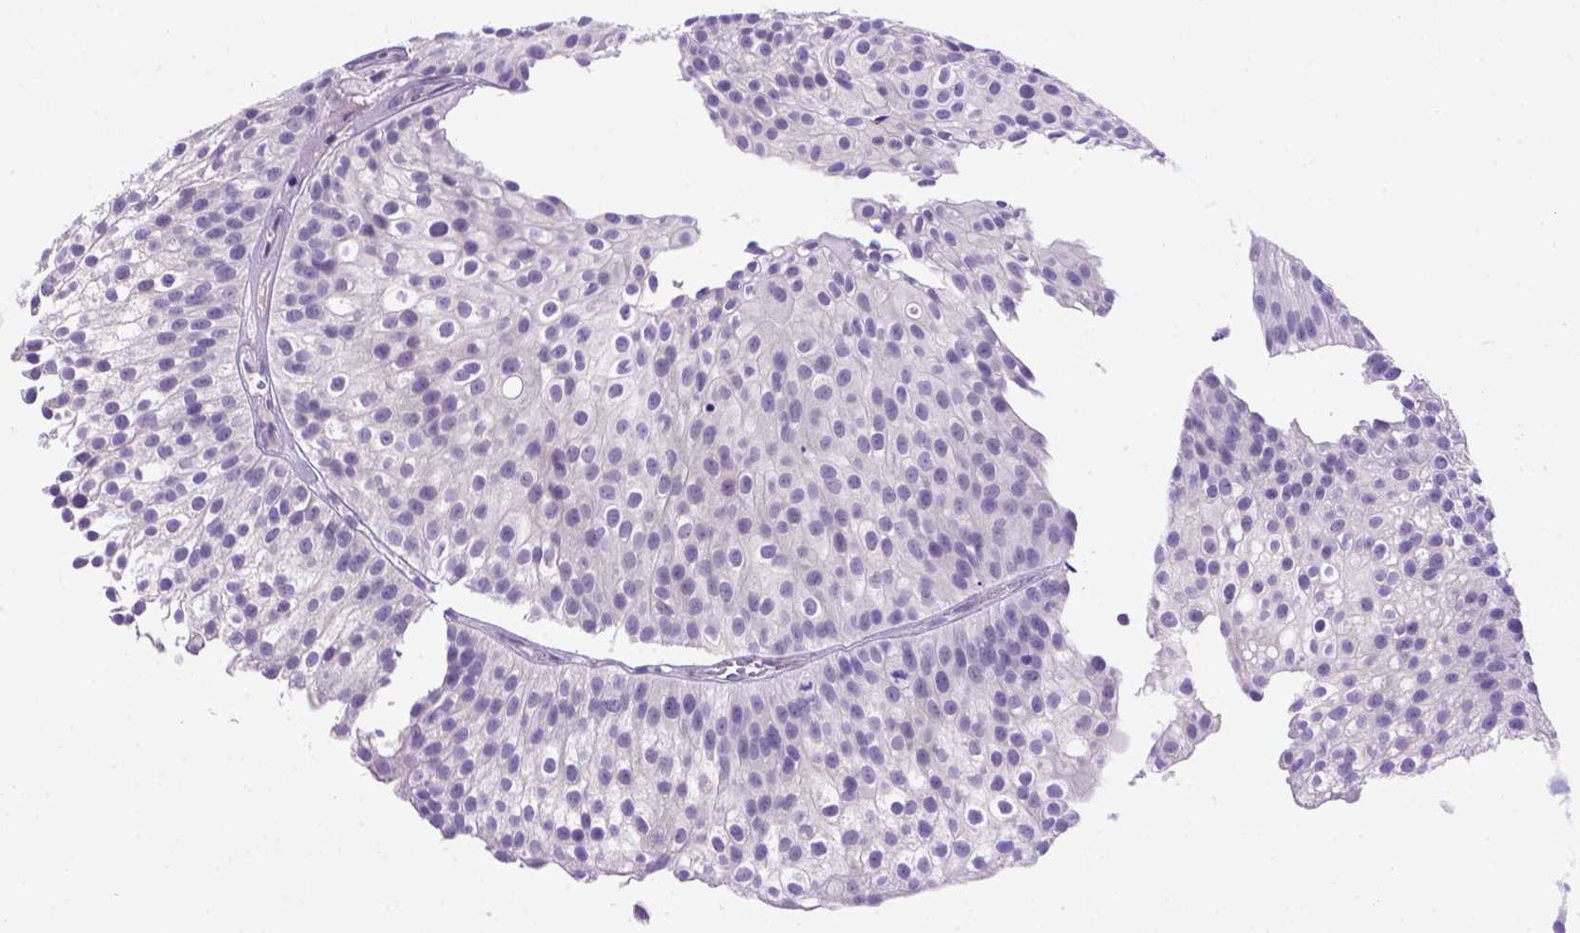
{"staining": {"intensity": "negative", "quantity": "none", "location": "none"}, "tissue": "urothelial cancer", "cell_type": "Tumor cells", "image_type": "cancer", "snomed": [{"axis": "morphology", "description": "Urothelial carcinoma, Low grade"}, {"axis": "topography", "description": "Urinary bladder"}], "caption": "Tumor cells show no significant protein staining in urothelial cancer.", "gene": "FAM81B", "patient": {"sex": "male", "age": 70}}